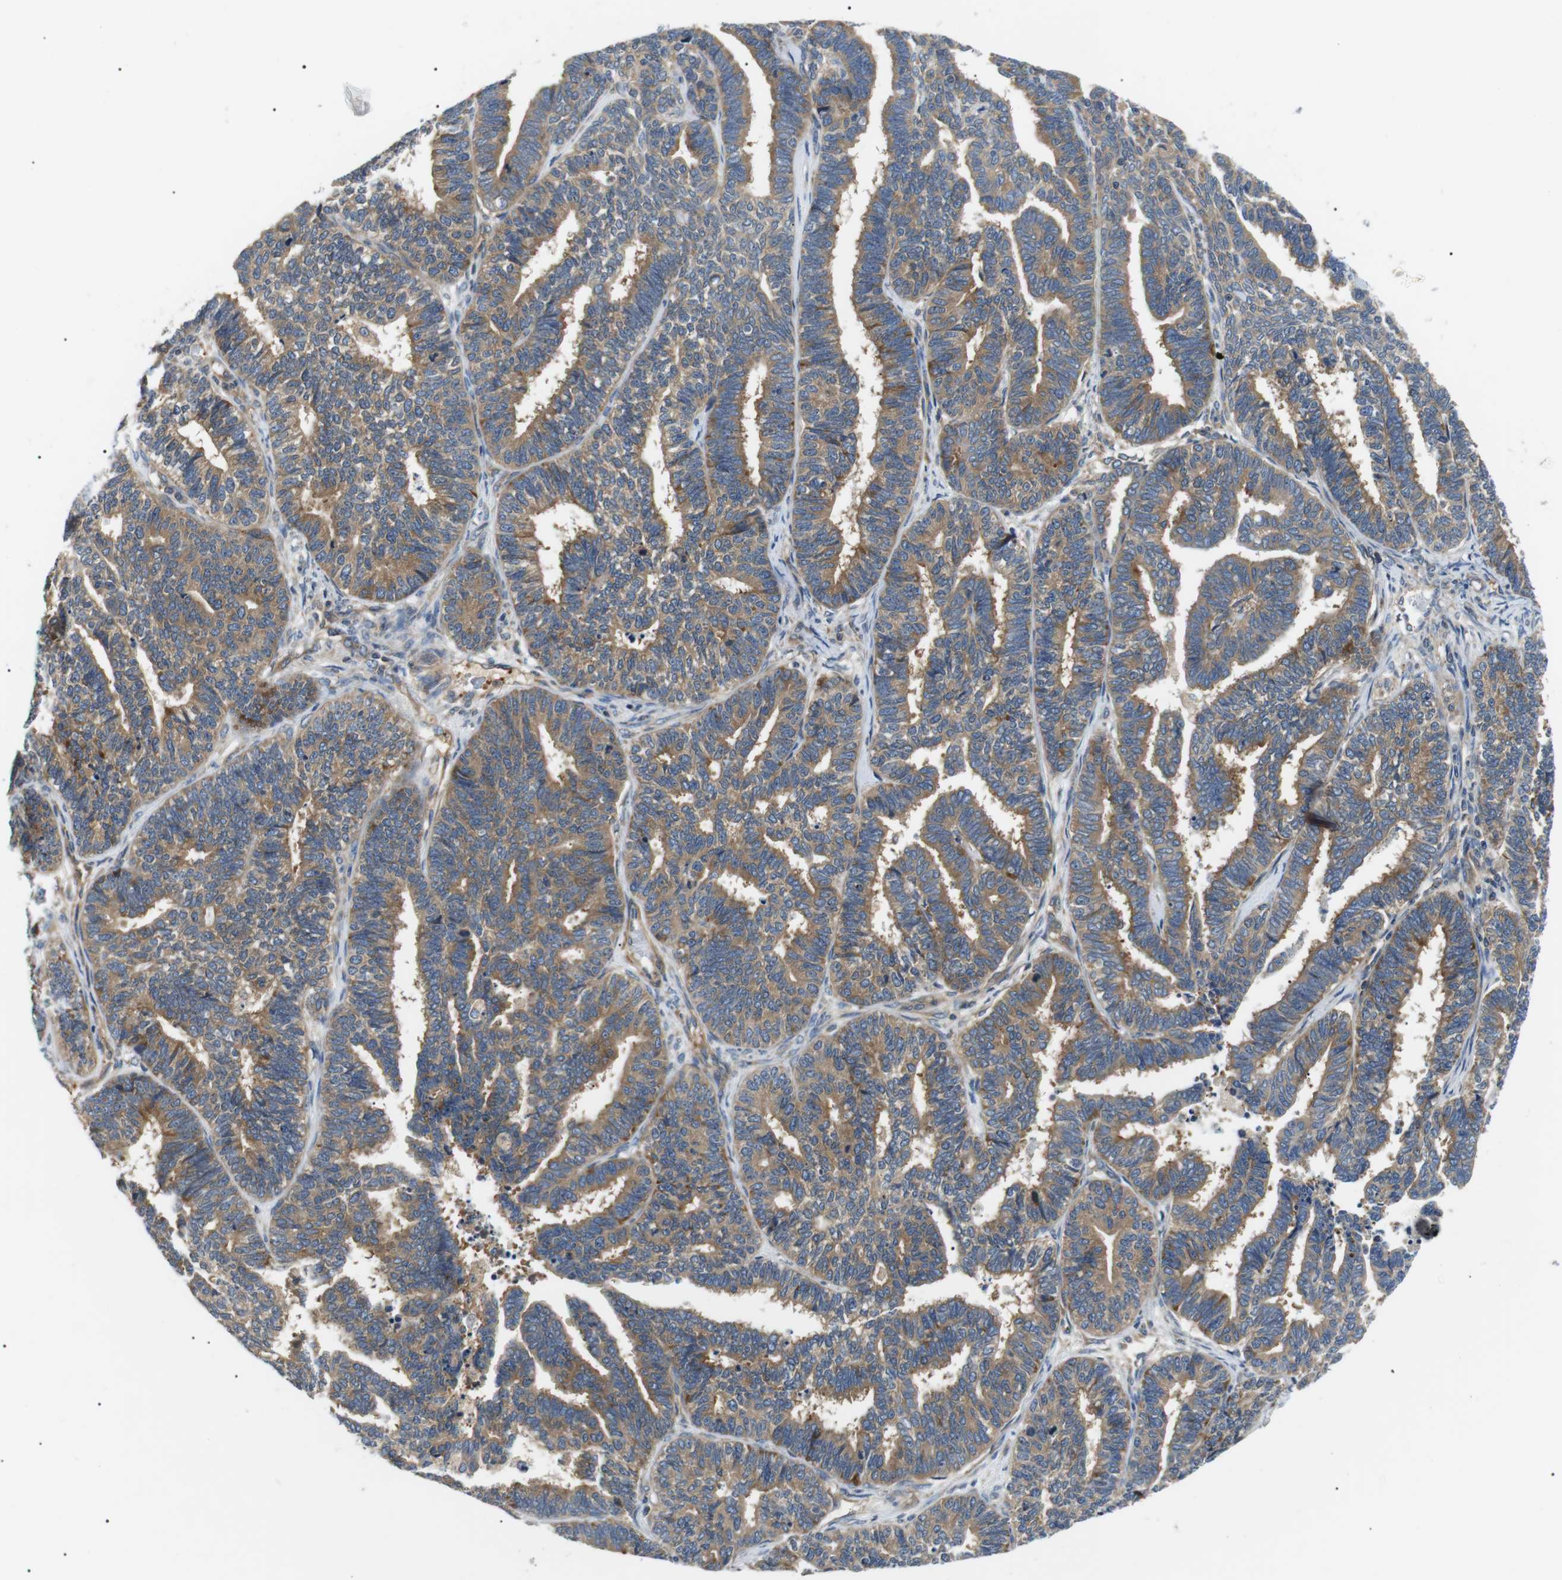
{"staining": {"intensity": "moderate", "quantity": ">75%", "location": "cytoplasmic/membranous"}, "tissue": "endometrial cancer", "cell_type": "Tumor cells", "image_type": "cancer", "snomed": [{"axis": "morphology", "description": "Adenocarcinoma, NOS"}, {"axis": "topography", "description": "Endometrium"}], "caption": "Protein staining of endometrial cancer (adenocarcinoma) tissue displays moderate cytoplasmic/membranous expression in about >75% of tumor cells.", "gene": "DIPK1A", "patient": {"sex": "female", "age": 70}}